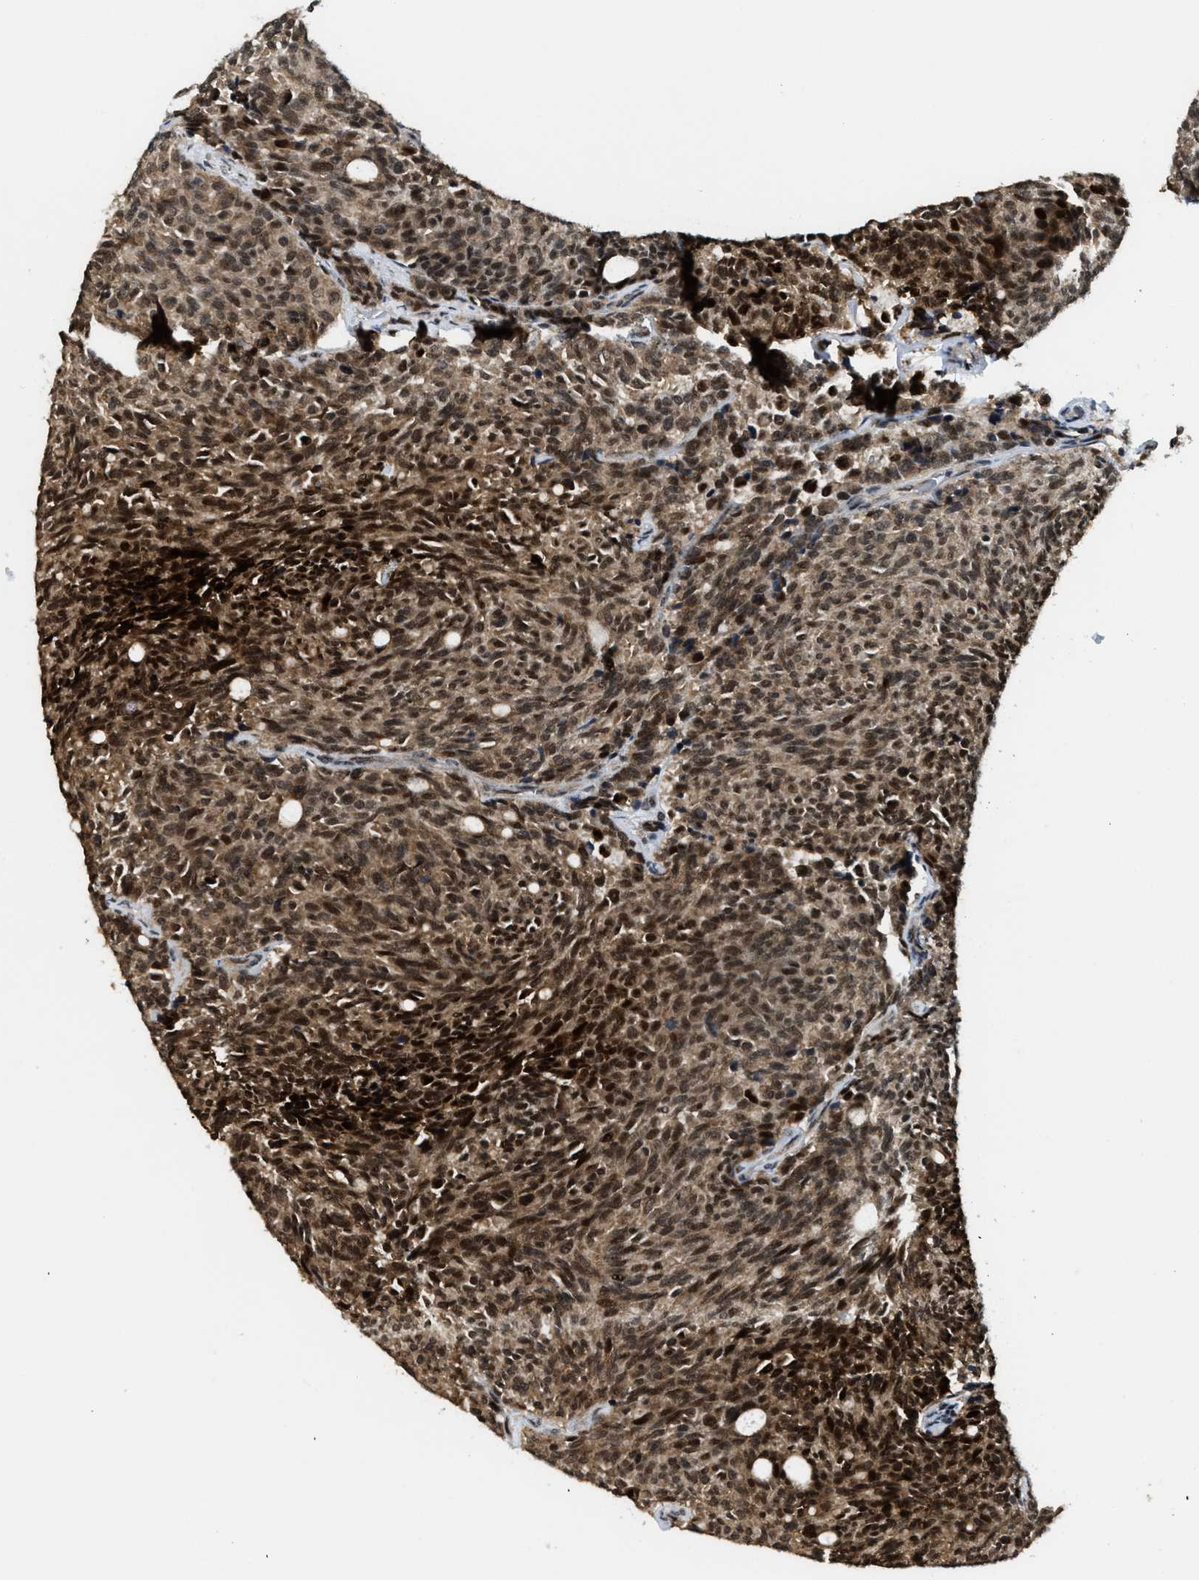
{"staining": {"intensity": "strong", "quantity": ">75%", "location": "cytoplasmic/membranous,nuclear"}, "tissue": "carcinoid", "cell_type": "Tumor cells", "image_type": "cancer", "snomed": [{"axis": "morphology", "description": "Carcinoid, malignant, NOS"}, {"axis": "topography", "description": "Pancreas"}], "caption": "Human carcinoid stained with a protein marker demonstrates strong staining in tumor cells.", "gene": "ZNF250", "patient": {"sex": "female", "age": 54}}